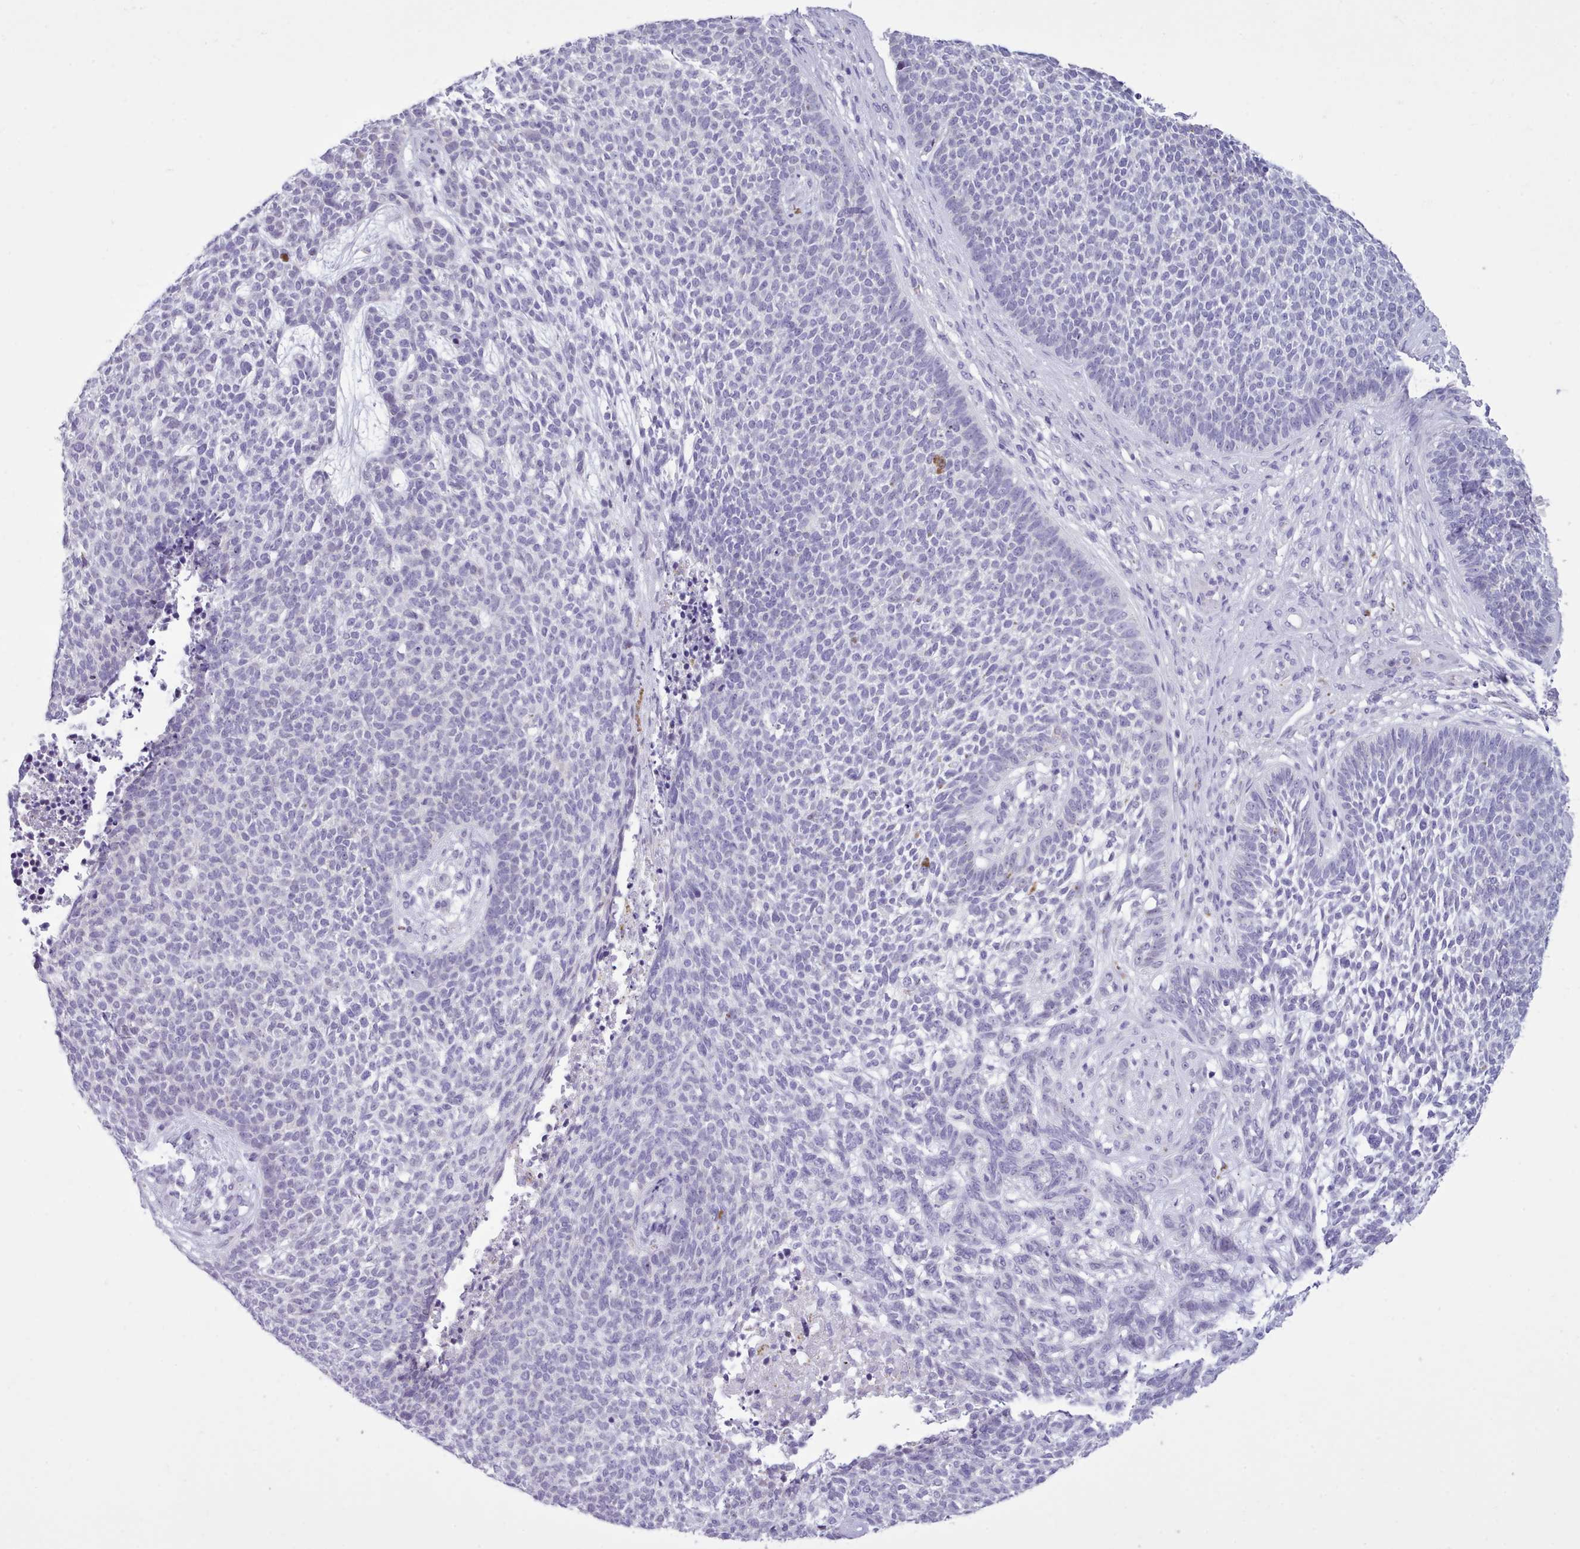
{"staining": {"intensity": "negative", "quantity": "none", "location": "none"}, "tissue": "skin cancer", "cell_type": "Tumor cells", "image_type": "cancer", "snomed": [{"axis": "morphology", "description": "Basal cell carcinoma"}, {"axis": "topography", "description": "Skin"}], "caption": "Skin cancer stained for a protein using IHC shows no expression tumor cells.", "gene": "FBXO48", "patient": {"sex": "female", "age": 84}}